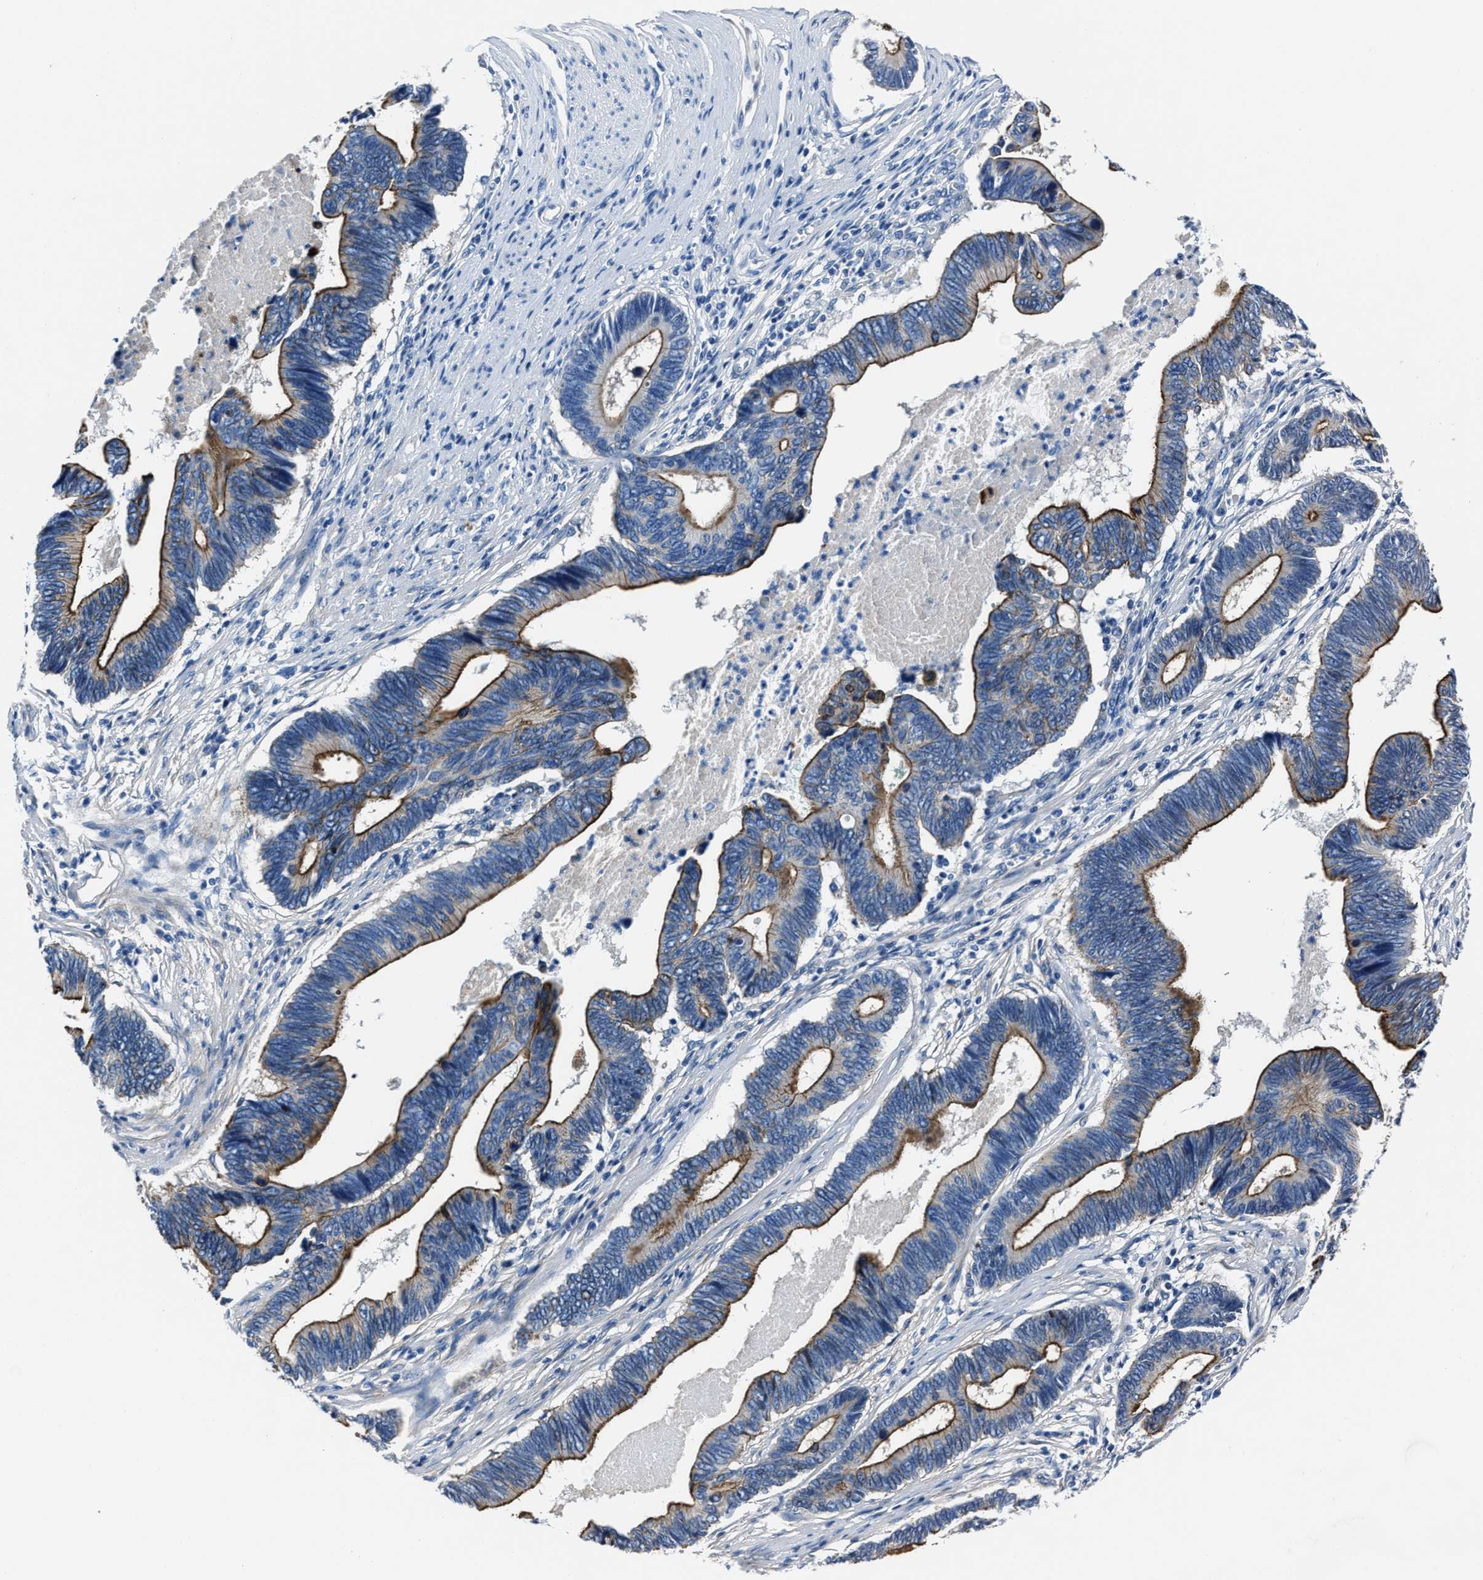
{"staining": {"intensity": "strong", "quantity": ">75%", "location": "cytoplasmic/membranous"}, "tissue": "pancreatic cancer", "cell_type": "Tumor cells", "image_type": "cancer", "snomed": [{"axis": "morphology", "description": "Adenocarcinoma, NOS"}, {"axis": "topography", "description": "Pancreas"}], "caption": "Immunohistochemistry (IHC) micrograph of neoplastic tissue: human pancreatic adenocarcinoma stained using immunohistochemistry (IHC) displays high levels of strong protein expression localized specifically in the cytoplasmic/membranous of tumor cells, appearing as a cytoplasmic/membranous brown color.", "gene": "LMO7", "patient": {"sex": "female", "age": 70}}